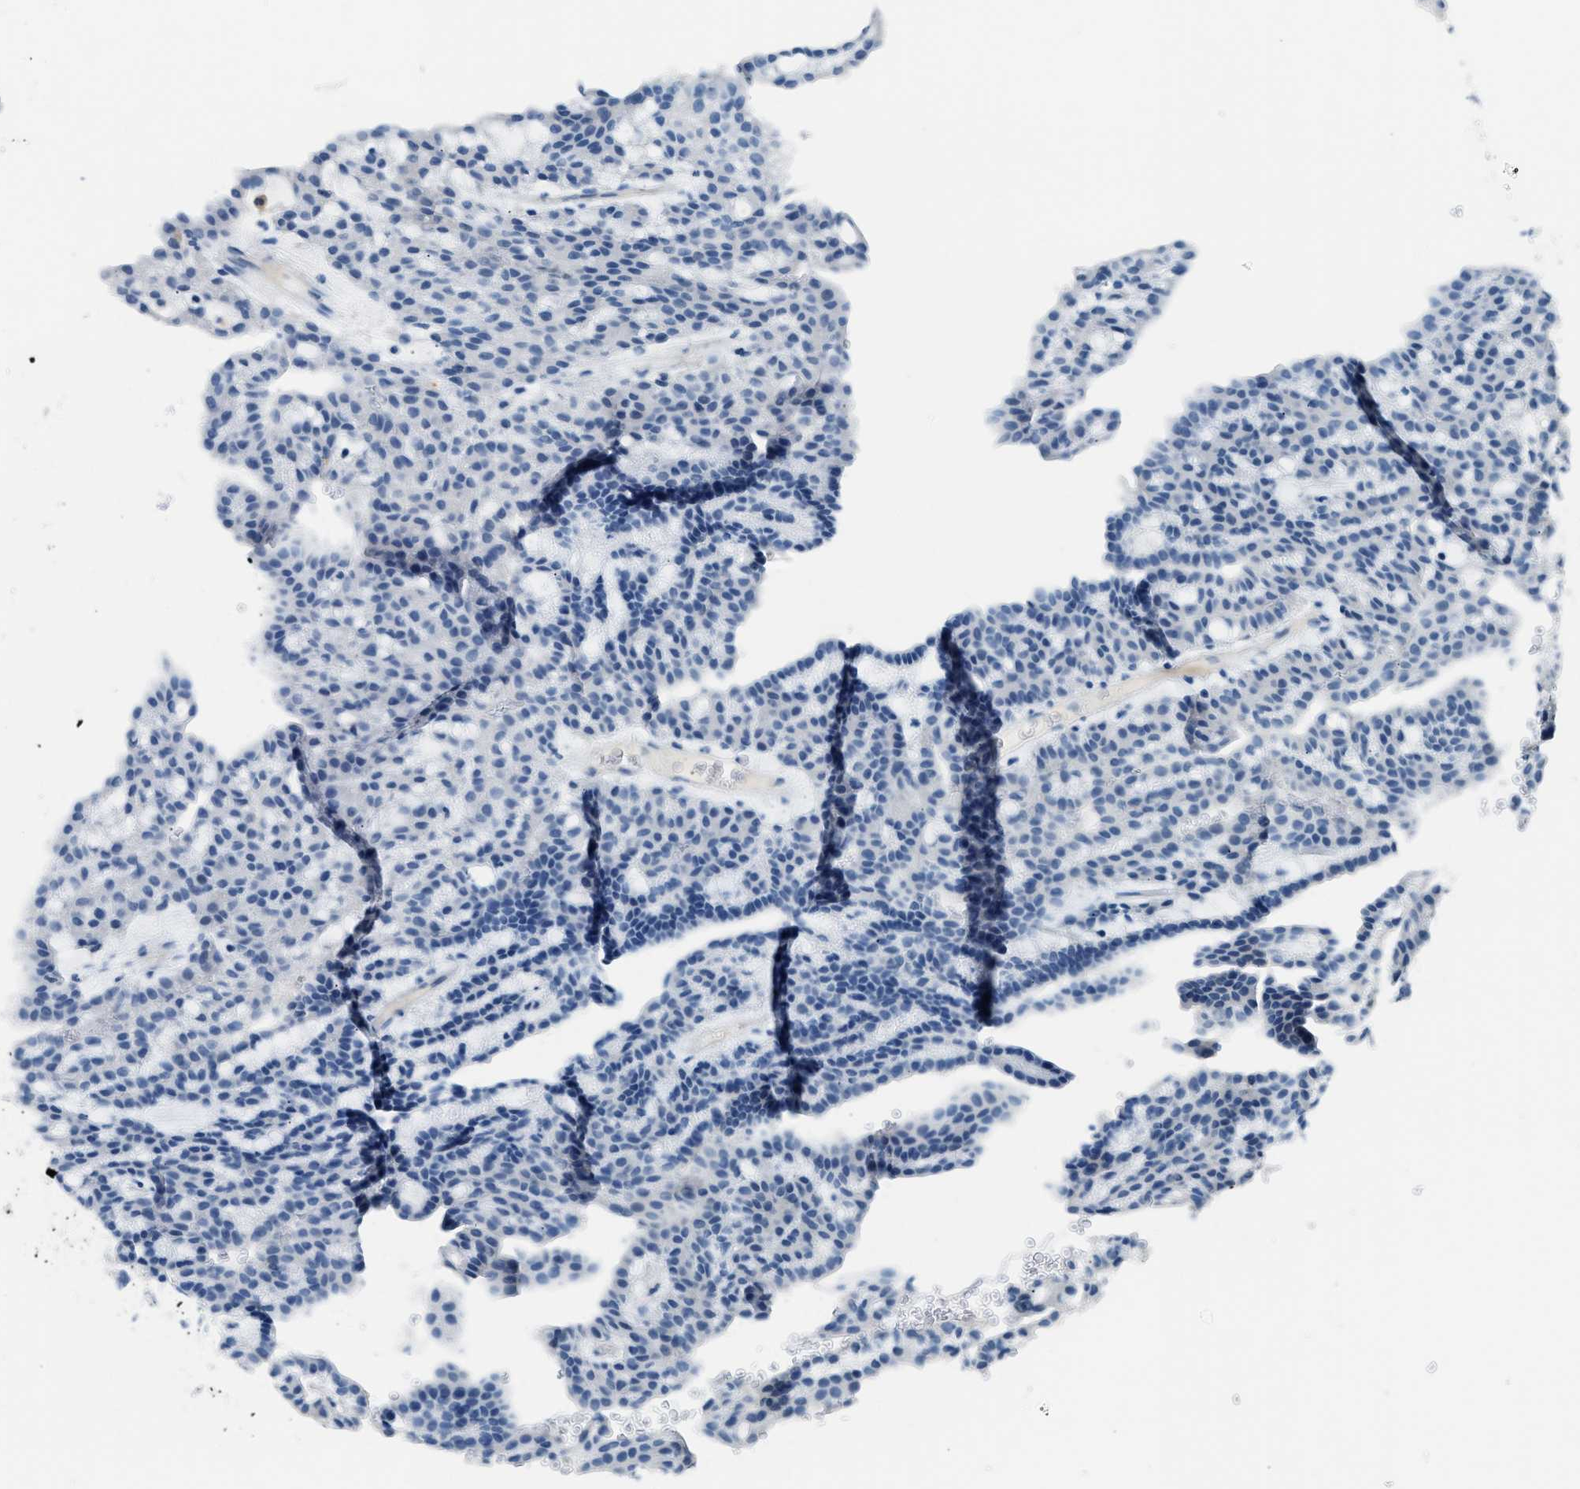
{"staining": {"intensity": "negative", "quantity": "none", "location": "none"}, "tissue": "renal cancer", "cell_type": "Tumor cells", "image_type": "cancer", "snomed": [{"axis": "morphology", "description": "Adenocarcinoma, NOS"}, {"axis": "topography", "description": "Kidney"}], "caption": "Histopathology image shows no protein expression in tumor cells of renal adenocarcinoma tissue.", "gene": "CLDN18", "patient": {"sex": "male", "age": 63}}